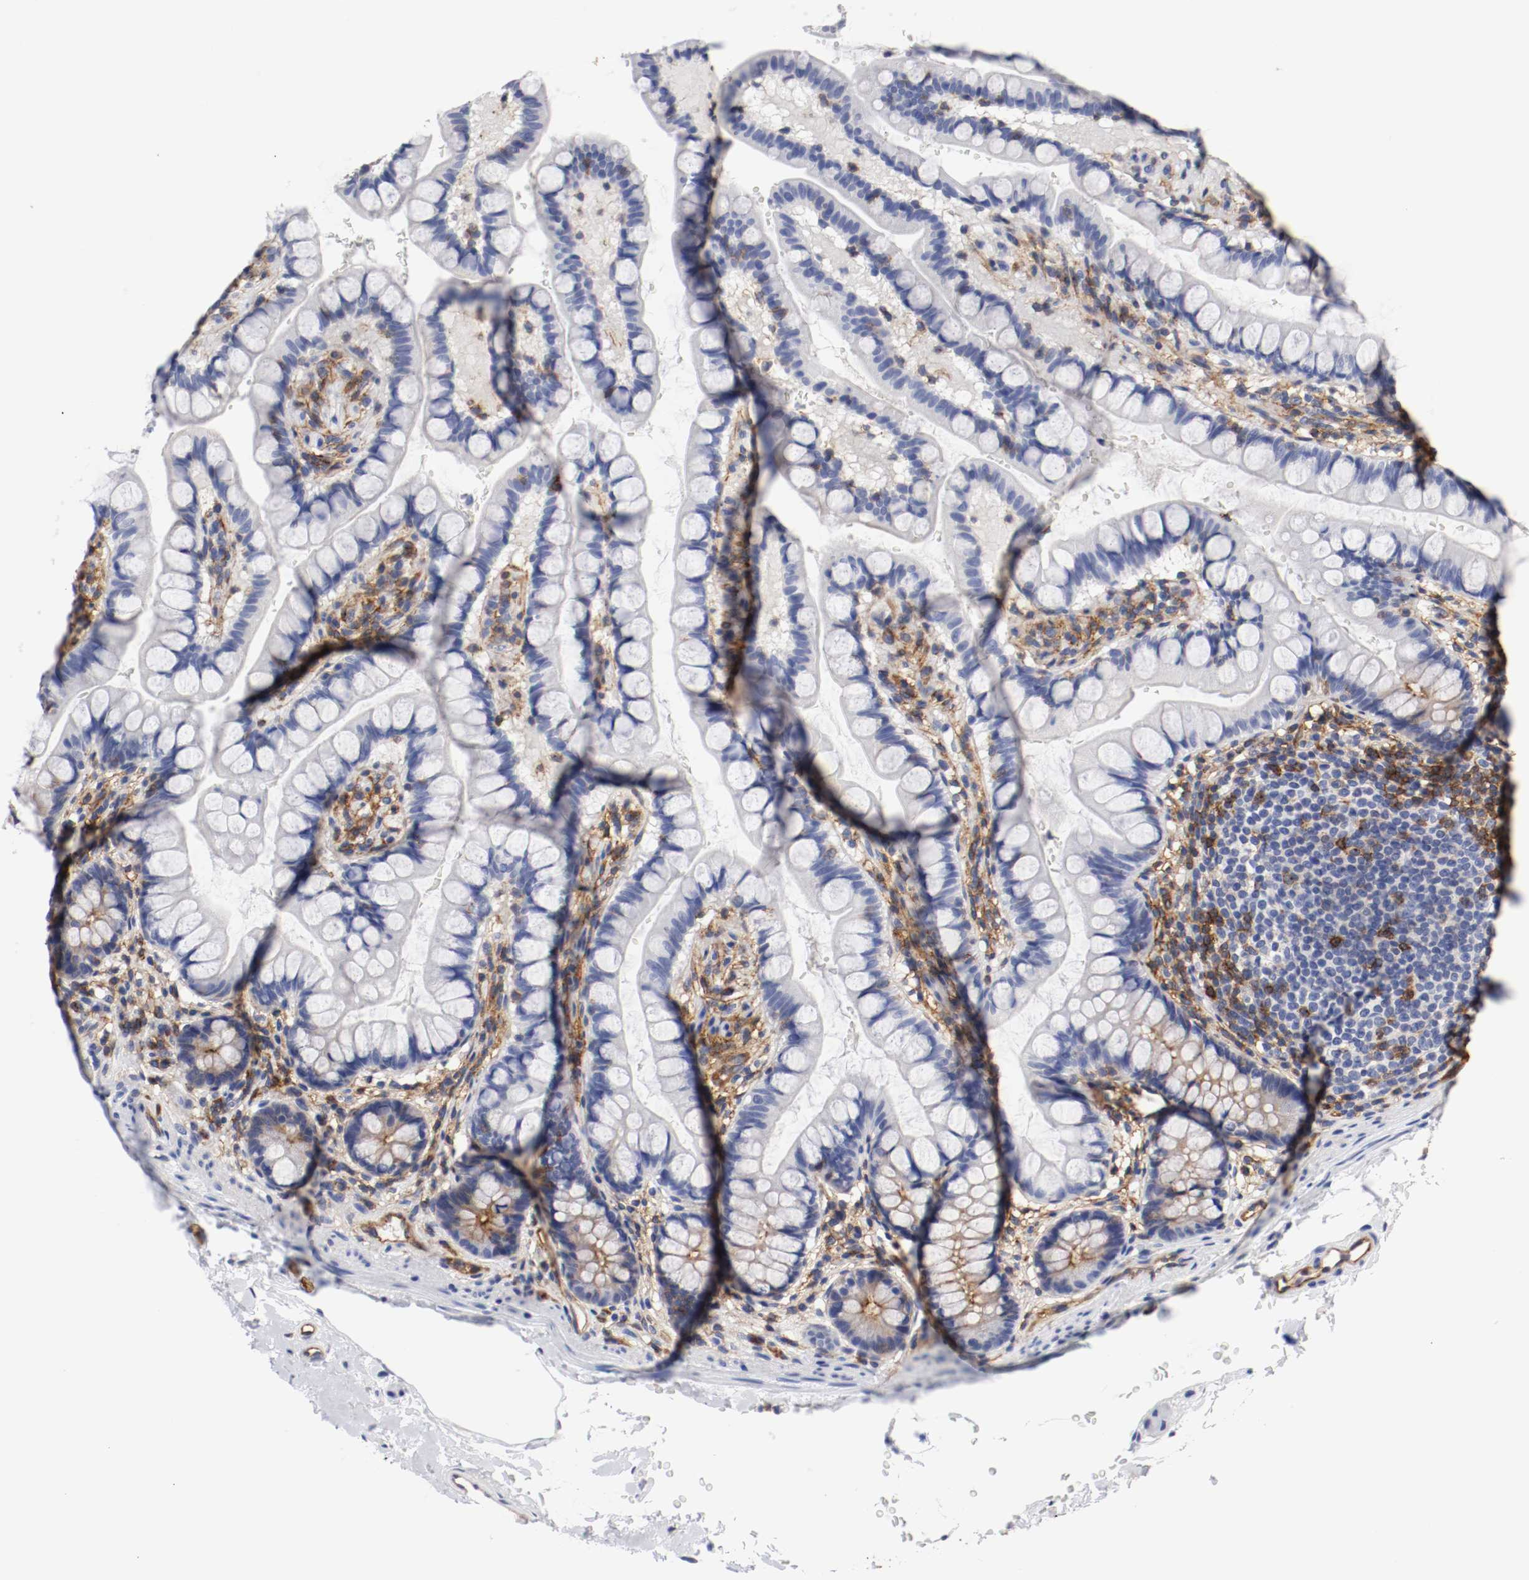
{"staining": {"intensity": "negative", "quantity": "none", "location": "none"}, "tissue": "small intestine", "cell_type": "Glandular cells", "image_type": "normal", "snomed": [{"axis": "morphology", "description": "Normal tissue, NOS"}, {"axis": "topography", "description": "Small intestine"}], "caption": "Immunohistochemical staining of normal human small intestine demonstrates no significant expression in glandular cells. (Stains: DAB immunohistochemistry (IHC) with hematoxylin counter stain, Microscopy: brightfield microscopy at high magnification).", "gene": "IFITM1", "patient": {"sex": "female", "age": 58}}